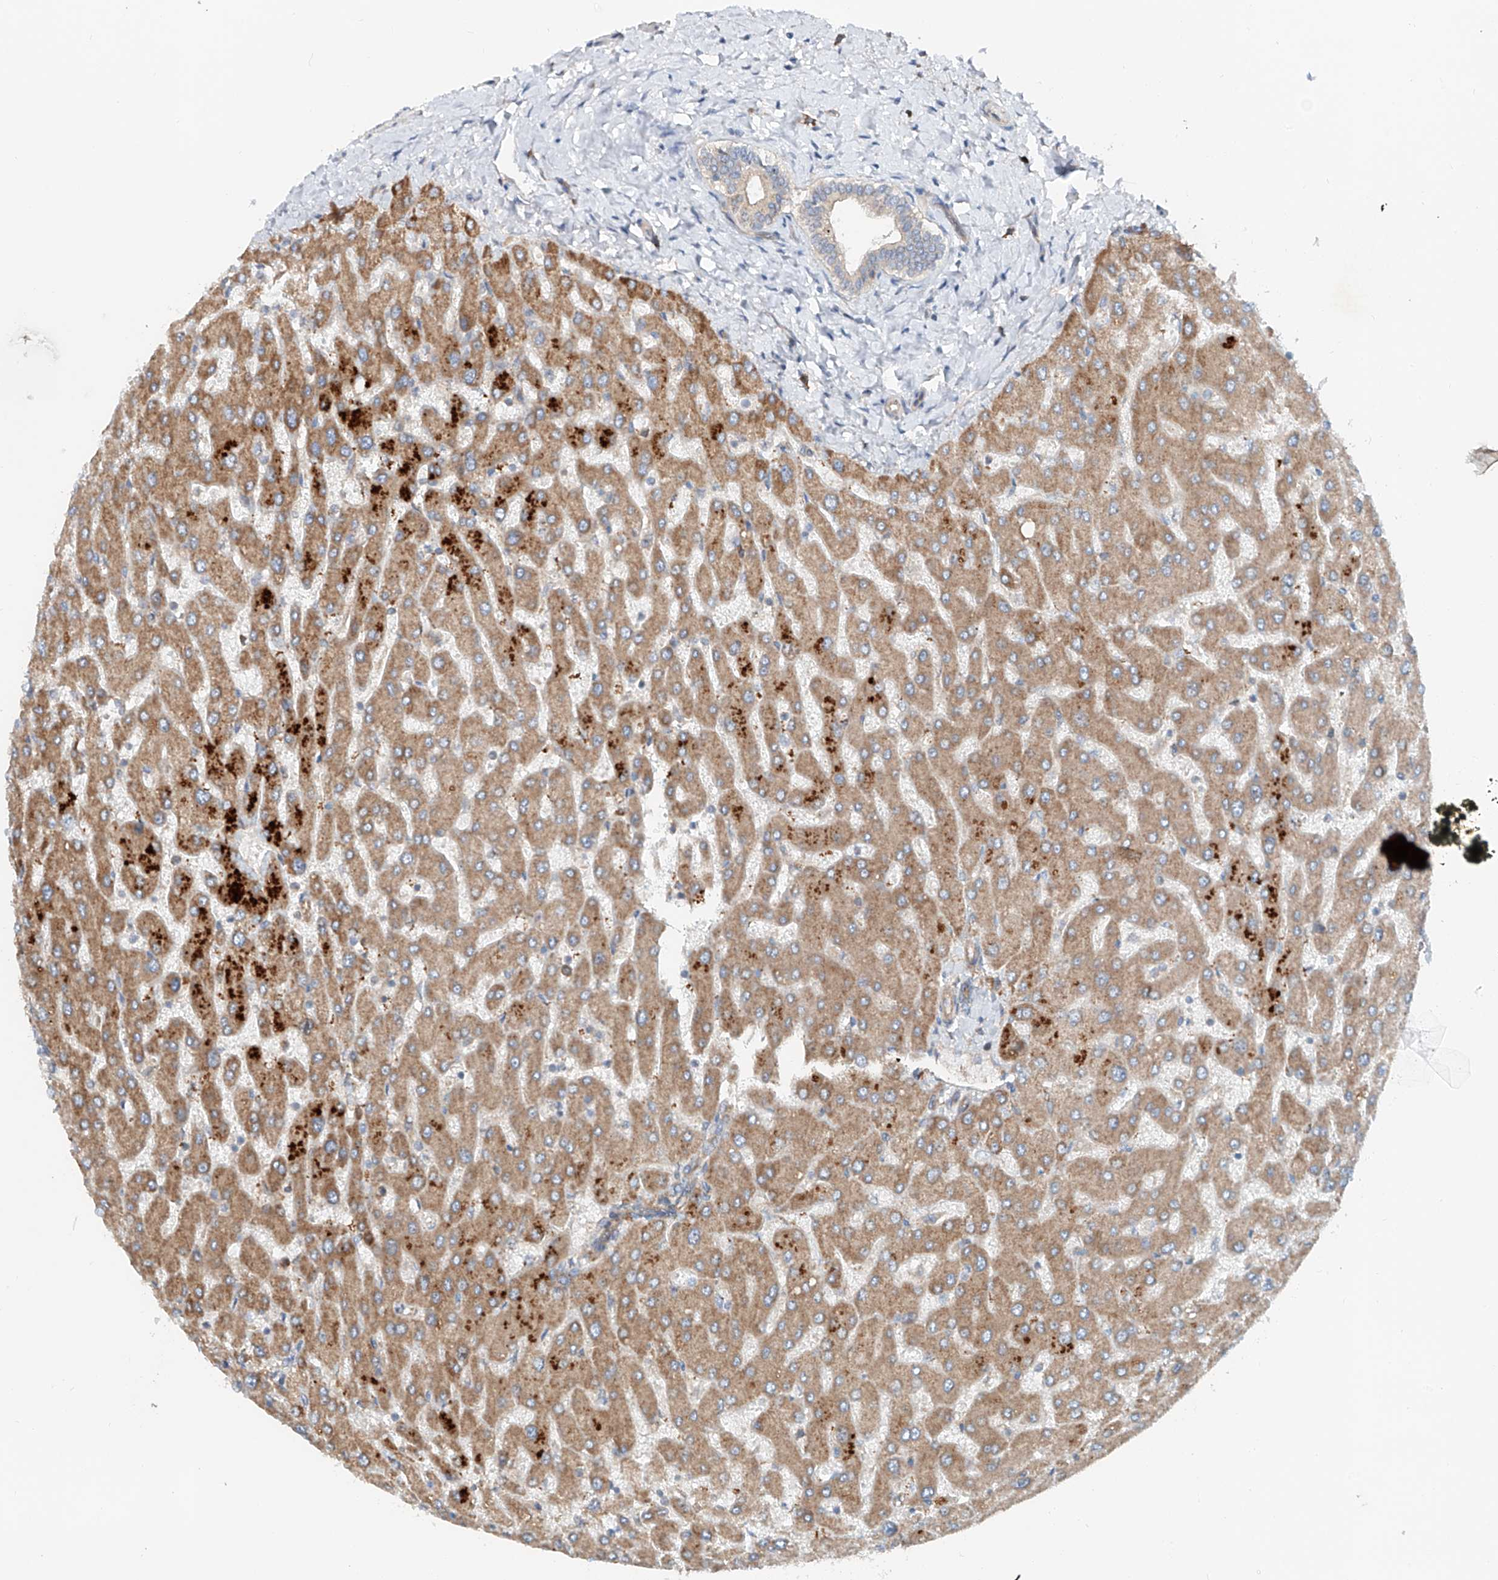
{"staining": {"intensity": "weak", "quantity": "25%-75%", "location": "cytoplasmic/membranous"}, "tissue": "liver", "cell_type": "Cholangiocytes", "image_type": "normal", "snomed": [{"axis": "morphology", "description": "Normal tissue, NOS"}, {"axis": "topography", "description": "Liver"}], "caption": "Immunohistochemistry of benign liver displays low levels of weak cytoplasmic/membranous positivity in about 25%-75% of cholangiocytes. (IHC, brightfield microscopy, high magnification).", "gene": "SNAP29", "patient": {"sex": "male", "age": 55}}